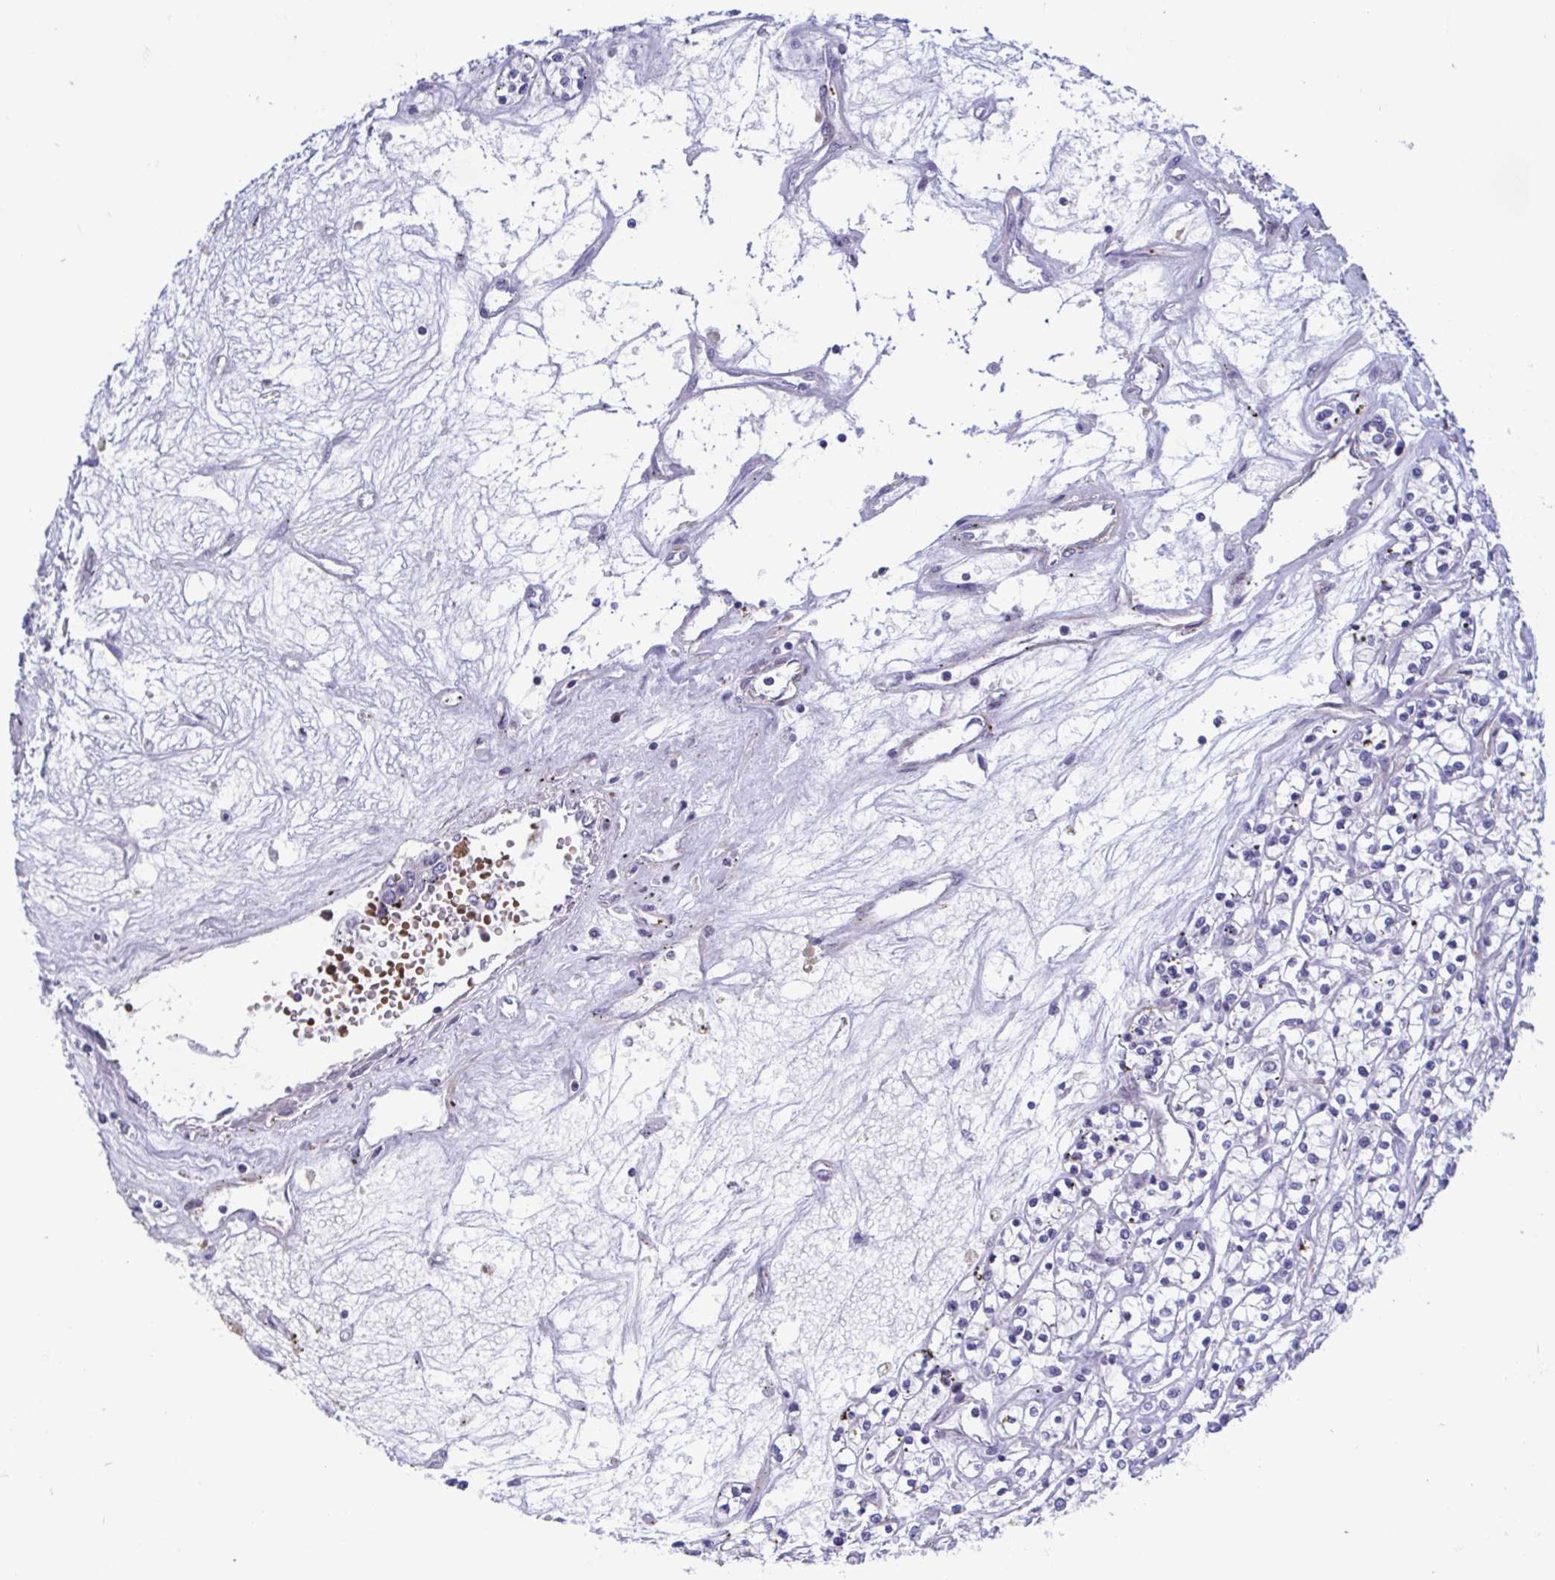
{"staining": {"intensity": "negative", "quantity": "none", "location": "none"}, "tissue": "renal cancer", "cell_type": "Tumor cells", "image_type": "cancer", "snomed": [{"axis": "morphology", "description": "Adenocarcinoma, NOS"}, {"axis": "topography", "description": "Kidney"}], "caption": "The IHC micrograph has no significant staining in tumor cells of renal adenocarcinoma tissue.", "gene": "LRRC38", "patient": {"sex": "female", "age": 59}}